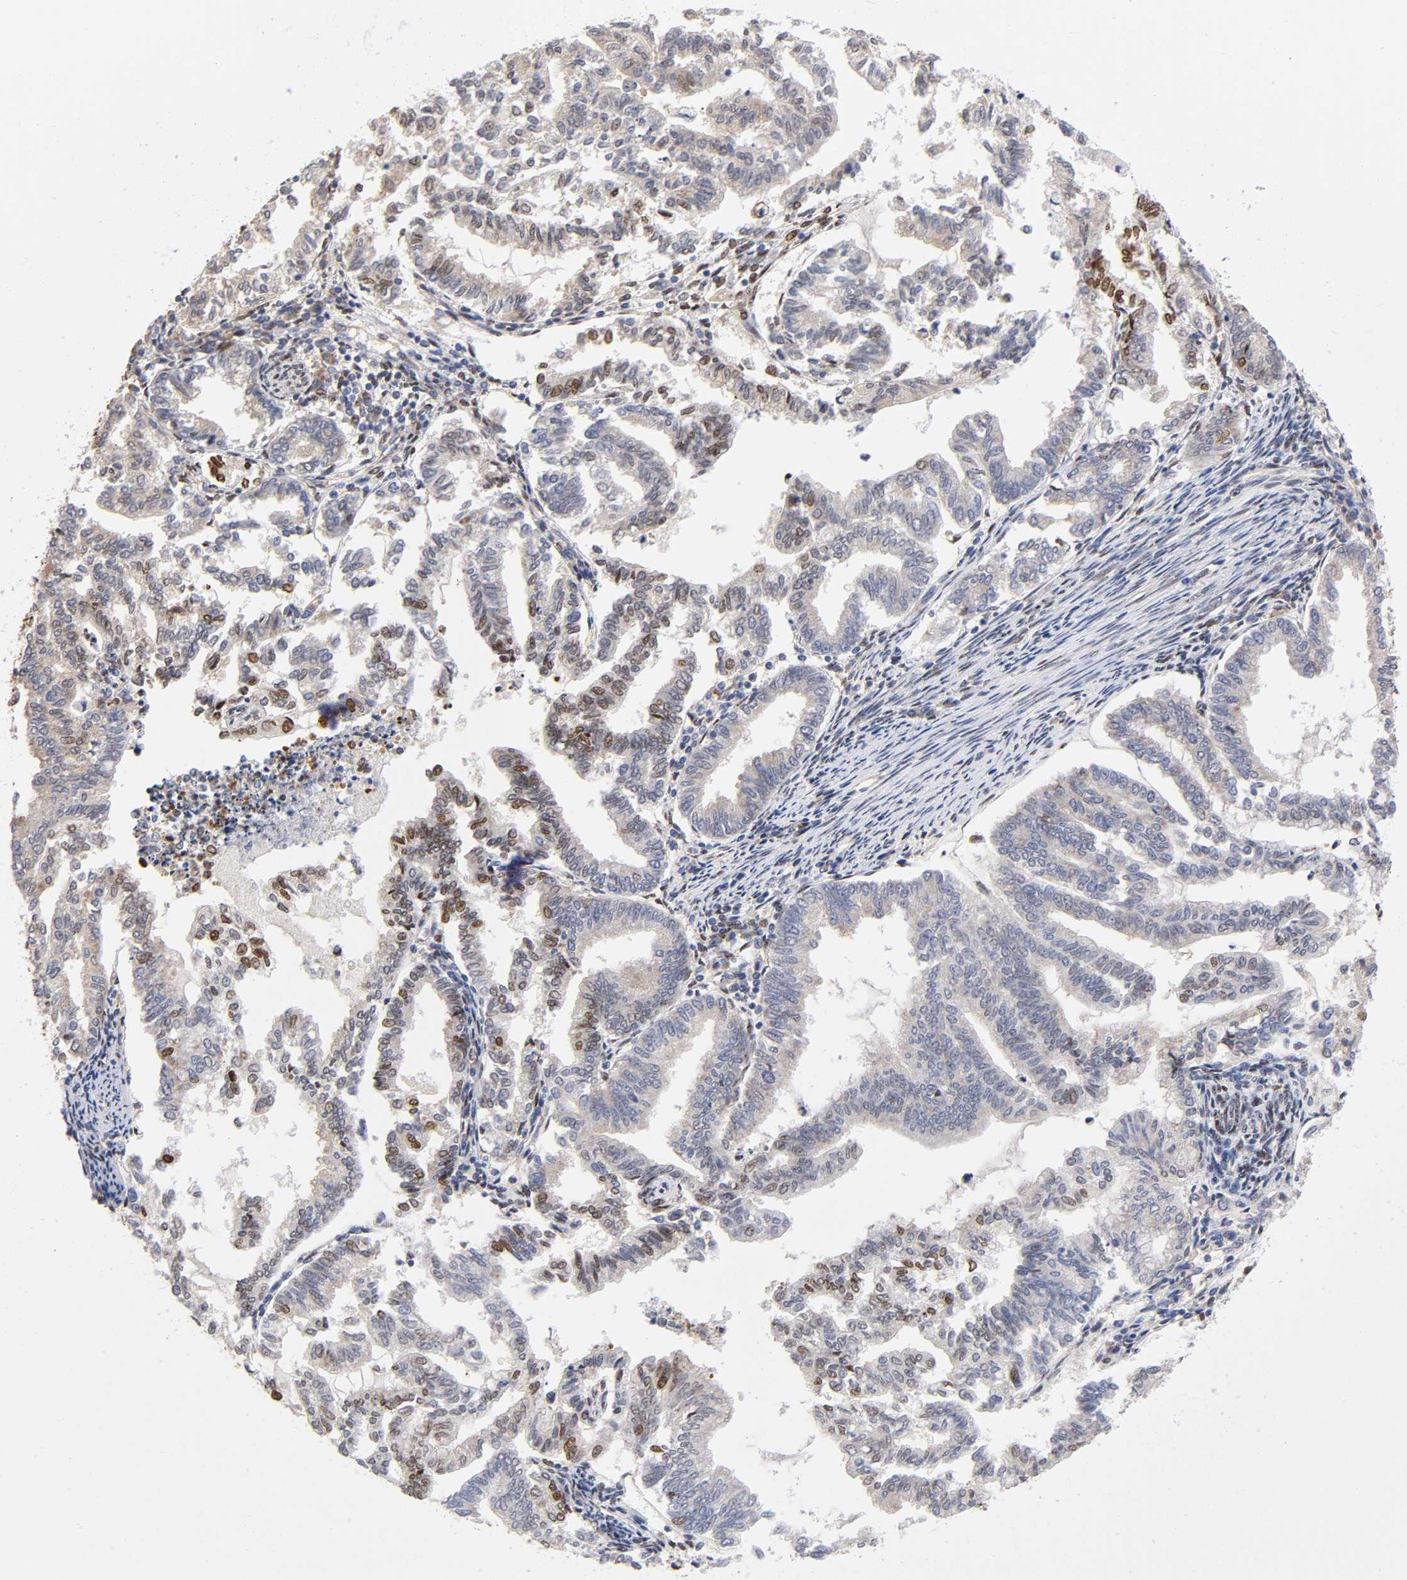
{"staining": {"intensity": "moderate", "quantity": "<25%", "location": "nuclear"}, "tissue": "endometrial cancer", "cell_type": "Tumor cells", "image_type": "cancer", "snomed": [{"axis": "morphology", "description": "Adenocarcinoma, NOS"}, {"axis": "topography", "description": "Endometrium"}], "caption": "Immunohistochemistry (IHC) photomicrograph of endometrial cancer (adenocarcinoma) stained for a protein (brown), which reveals low levels of moderate nuclear expression in about <25% of tumor cells.", "gene": "PAFAH1B1", "patient": {"sex": "female", "age": 79}}